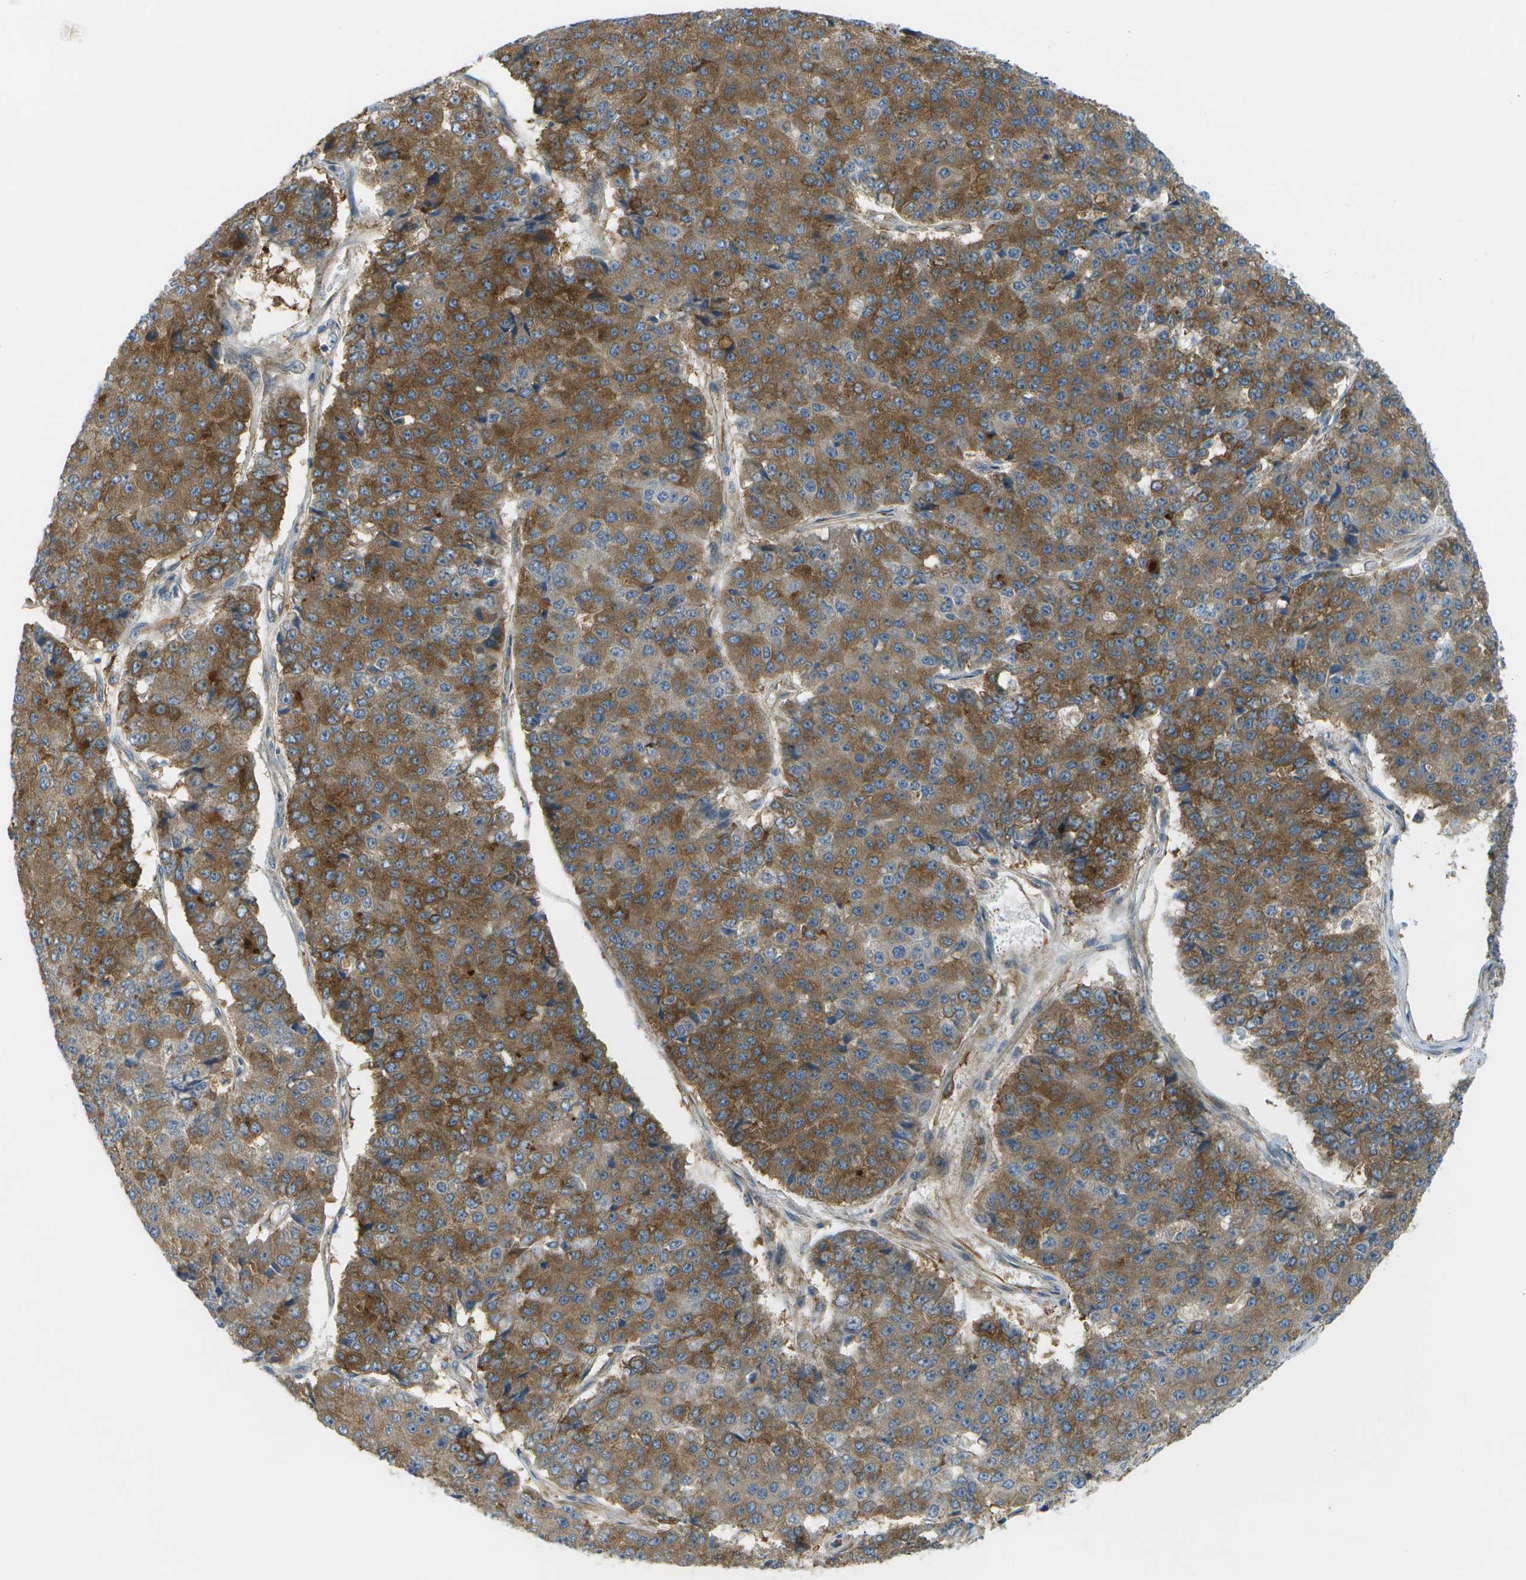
{"staining": {"intensity": "strong", "quantity": ">75%", "location": "cytoplasmic/membranous"}, "tissue": "pancreatic cancer", "cell_type": "Tumor cells", "image_type": "cancer", "snomed": [{"axis": "morphology", "description": "Adenocarcinoma, NOS"}, {"axis": "topography", "description": "Pancreas"}], "caption": "Pancreatic cancer stained with DAB immunohistochemistry (IHC) reveals high levels of strong cytoplasmic/membranous staining in approximately >75% of tumor cells.", "gene": "WNK2", "patient": {"sex": "male", "age": 50}}